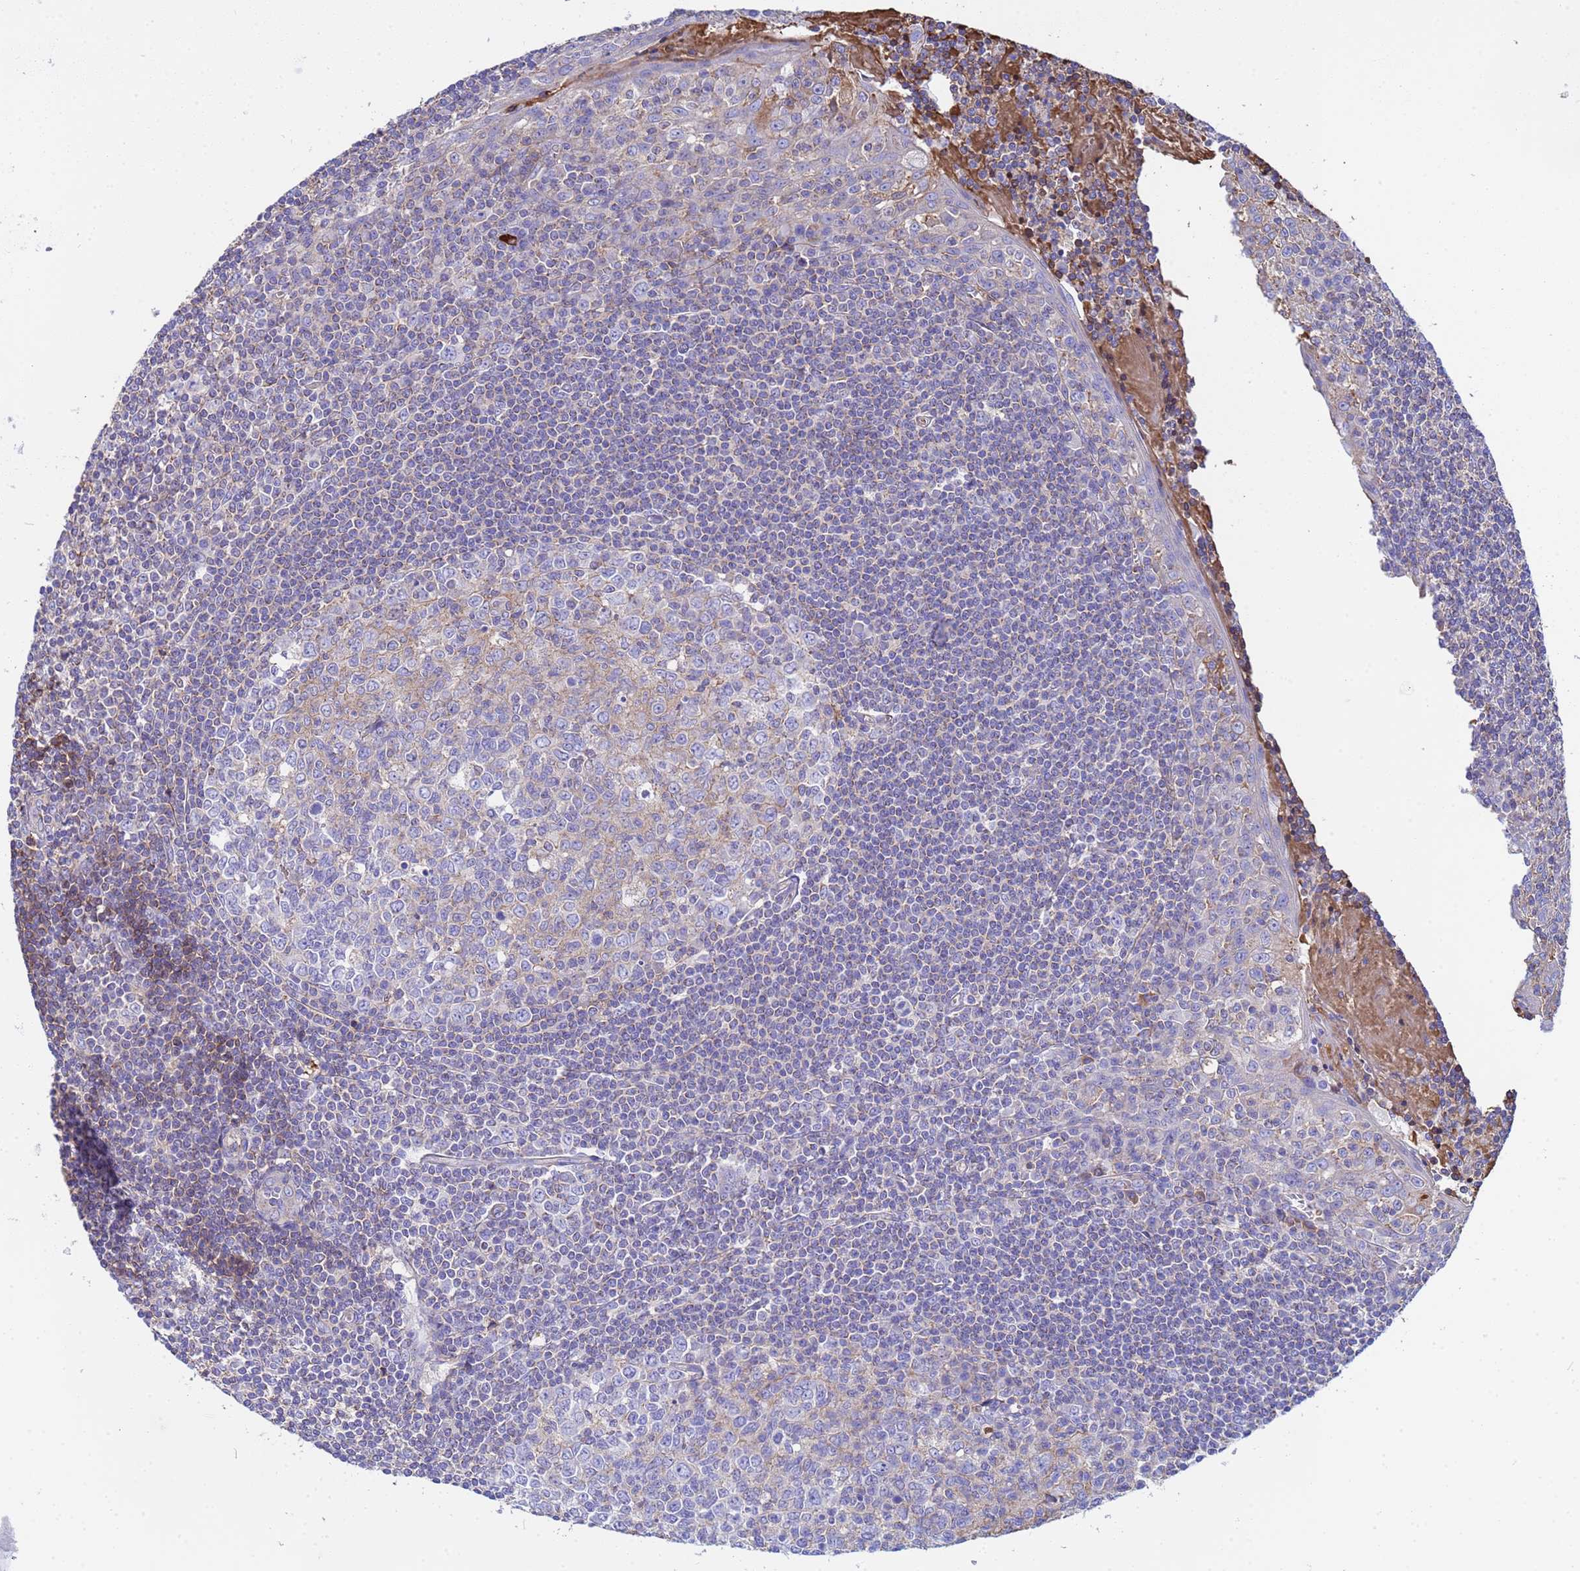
{"staining": {"intensity": "negative", "quantity": "none", "location": "none"}, "tissue": "tonsil", "cell_type": "Germinal center cells", "image_type": "normal", "snomed": [{"axis": "morphology", "description": "Normal tissue, NOS"}, {"axis": "topography", "description": "Tonsil"}], "caption": "Immunohistochemistry photomicrograph of unremarkable tonsil stained for a protein (brown), which shows no staining in germinal center cells.", "gene": "GLUD1", "patient": {"sex": "male", "age": 27}}